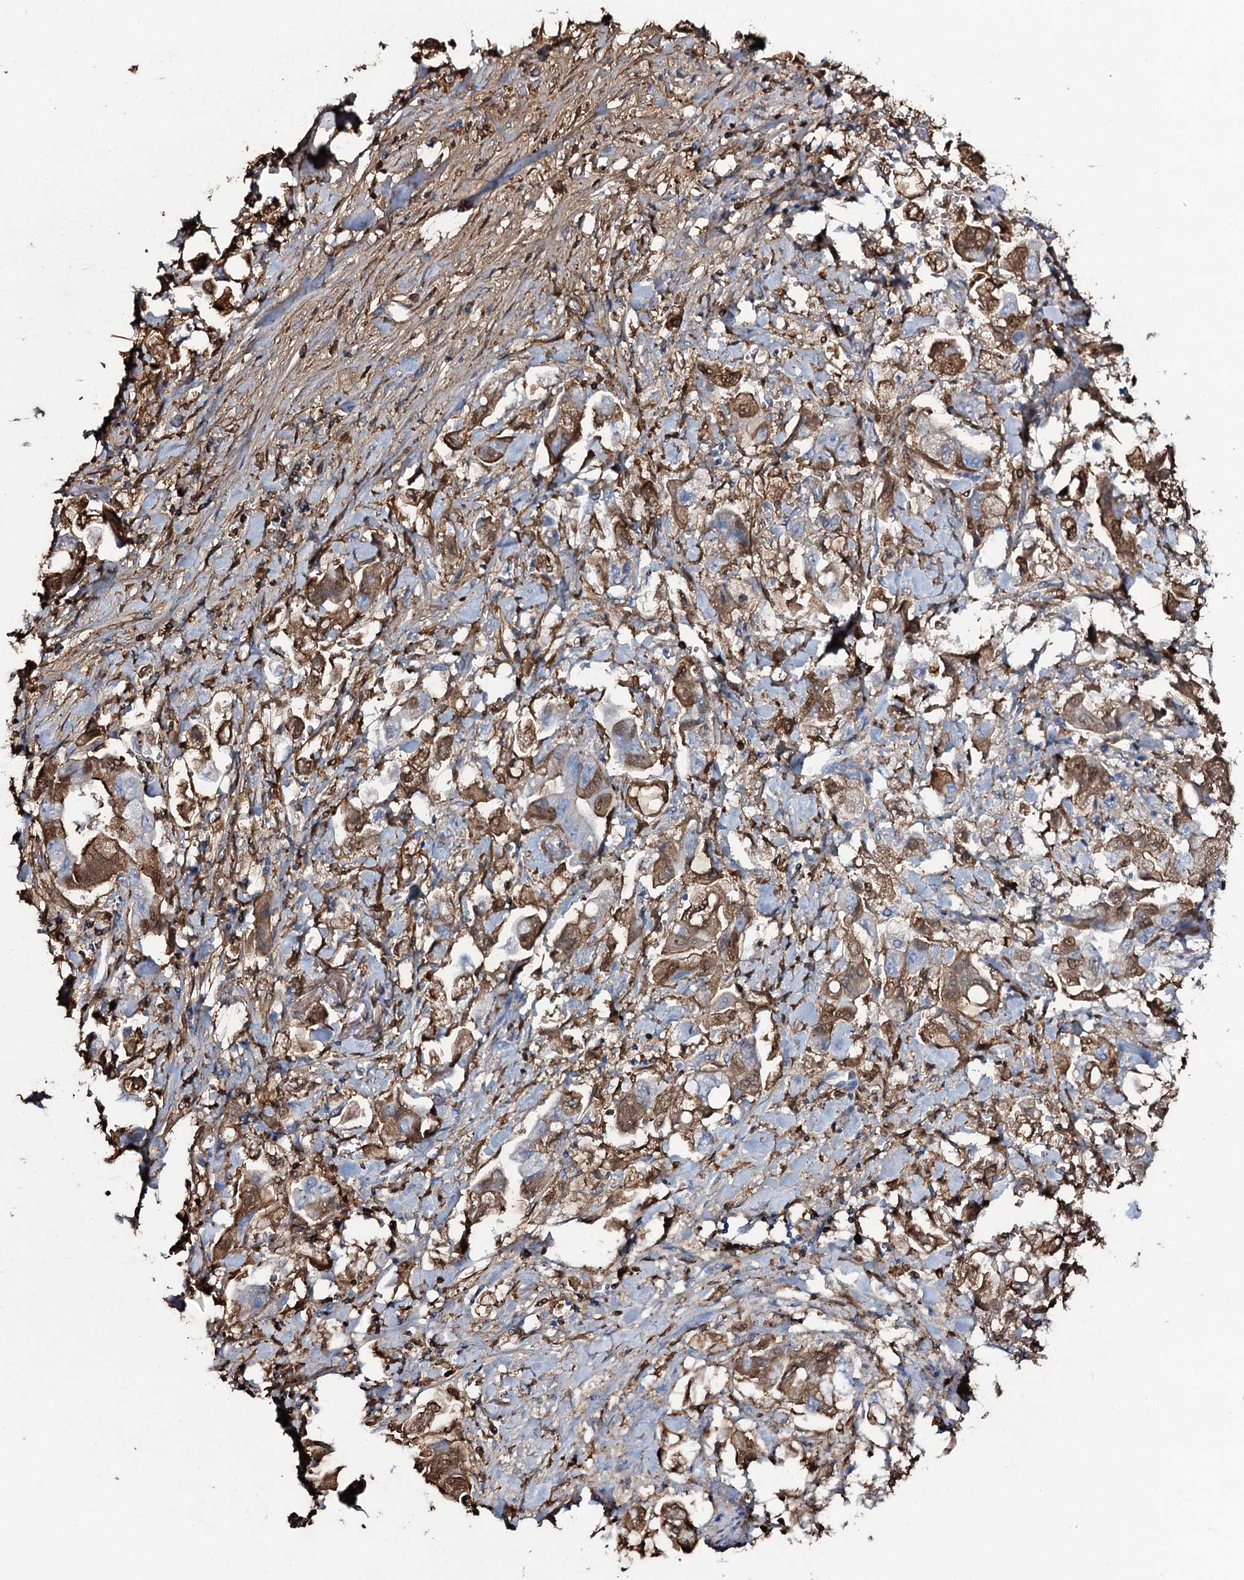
{"staining": {"intensity": "strong", "quantity": "25%-75%", "location": "cytoplasmic/membranous,nuclear"}, "tissue": "stomach cancer", "cell_type": "Tumor cells", "image_type": "cancer", "snomed": [{"axis": "morphology", "description": "Adenocarcinoma, NOS"}, {"axis": "topography", "description": "Stomach"}], "caption": "The image displays a brown stain indicating the presence of a protein in the cytoplasmic/membranous and nuclear of tumor cells in stomach cancer (adenocarcinoma).", "gene": "EDN1", "patient": {"sex": "male", "age": 62}}